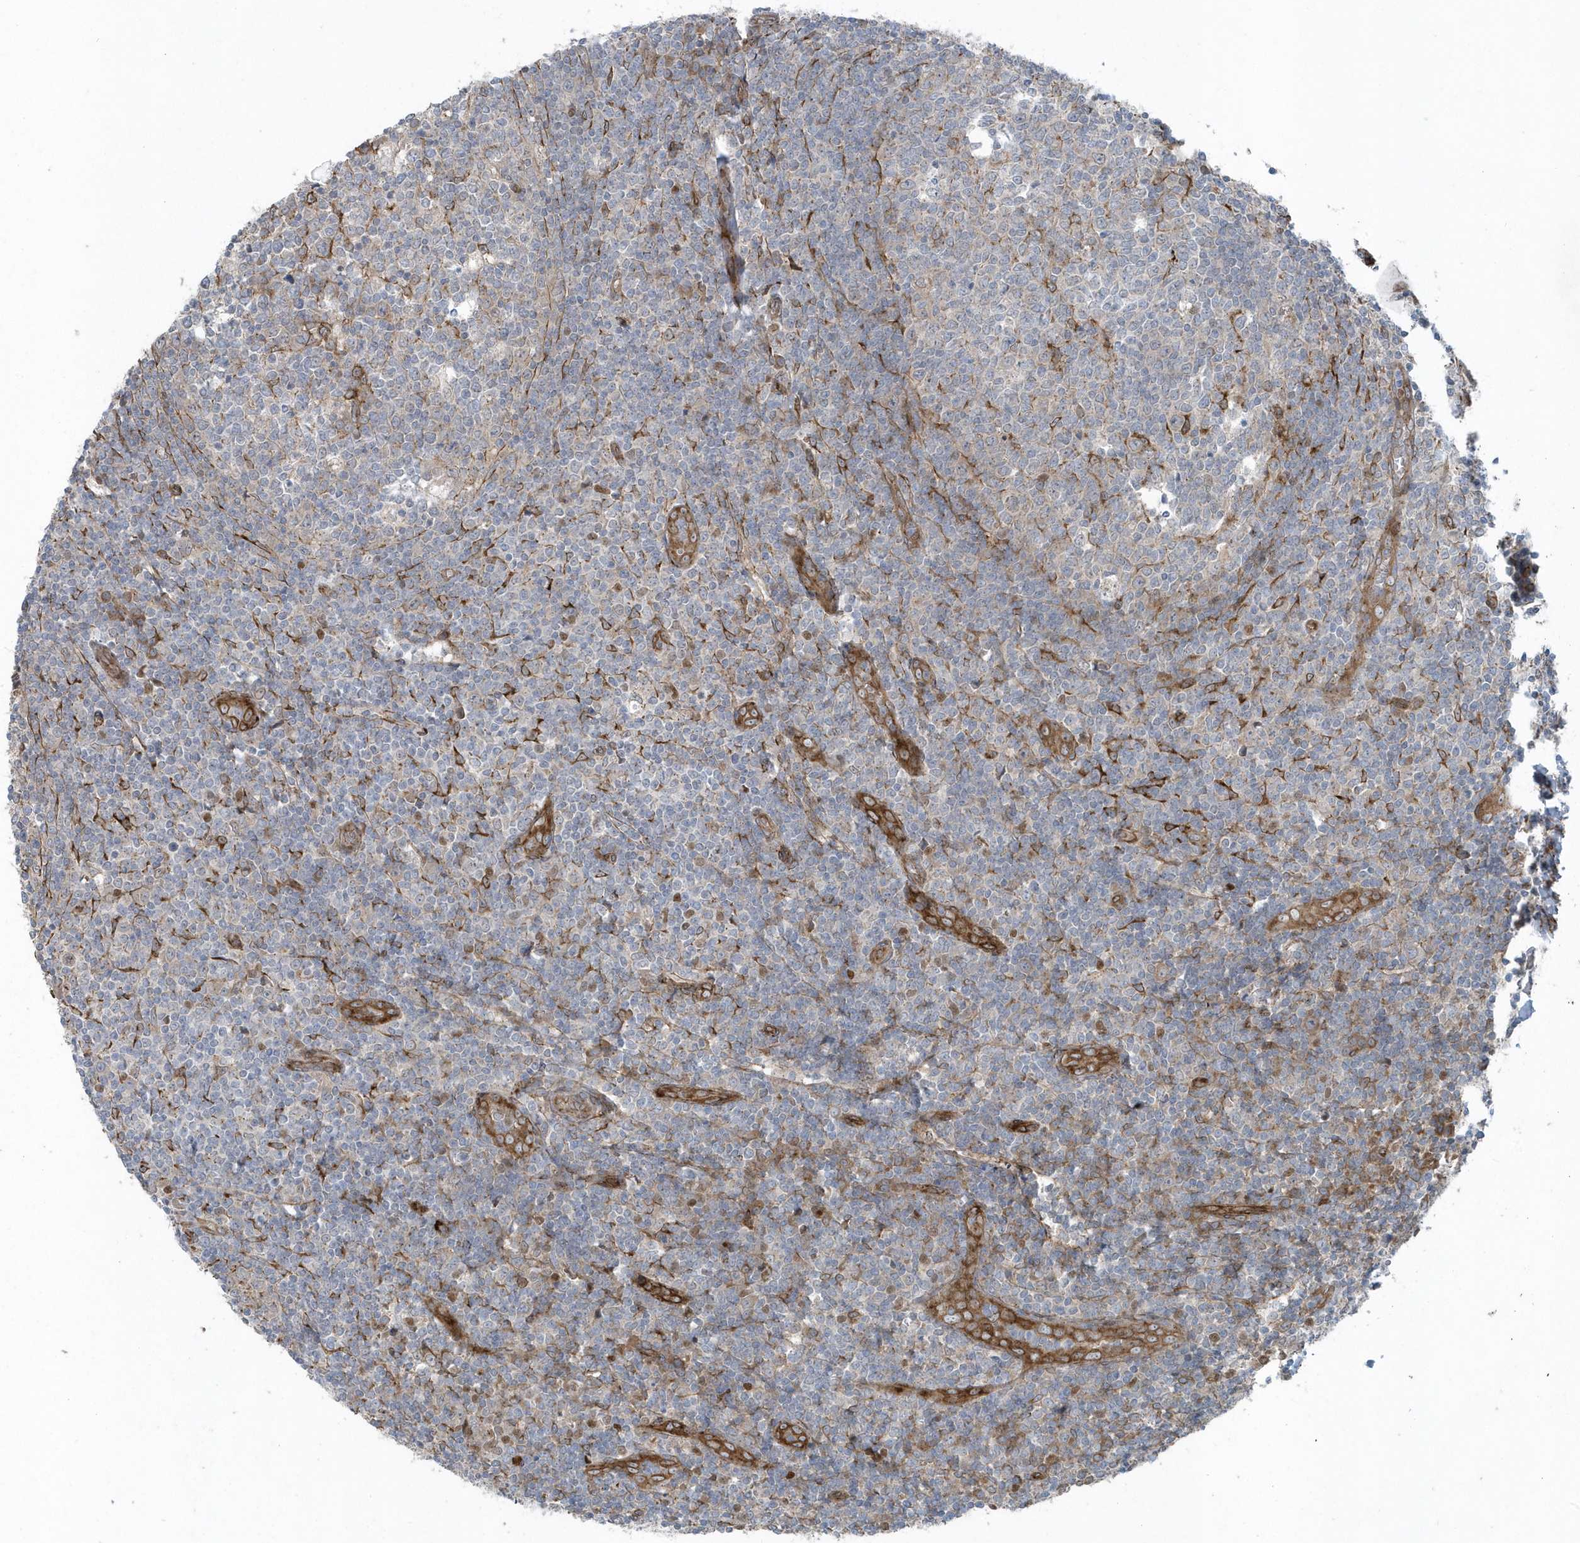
{"staining": {"intensity": "moderate", "quantity": "<25%", "location": "cytoplasmic/membranous"}, "tissue": "tonsil", "cell_type": "Germinal center cells", "image_type": "normal", "snomed": [{"axis": "morphology", "description": "Normal tissue, NOS"}, {"axis": "topography", "description": "Tonsil"}], "caption": "High-magnification brightfield microscopy of benign tonsil stained with DAB (brown) and counterstained with hematoxylin (blue). germinal center cells exhibit moderate cytoplasmic/membranous positivity is identified in approximately<25% of cells. The staining was performed using DAB to visualize the protein expression in brown, while the nuclei were stained in blue with hematoxylin (Magnification: 20x).", "gene": "FAM98A", "patient": {"sex": "female", "age": 19}}